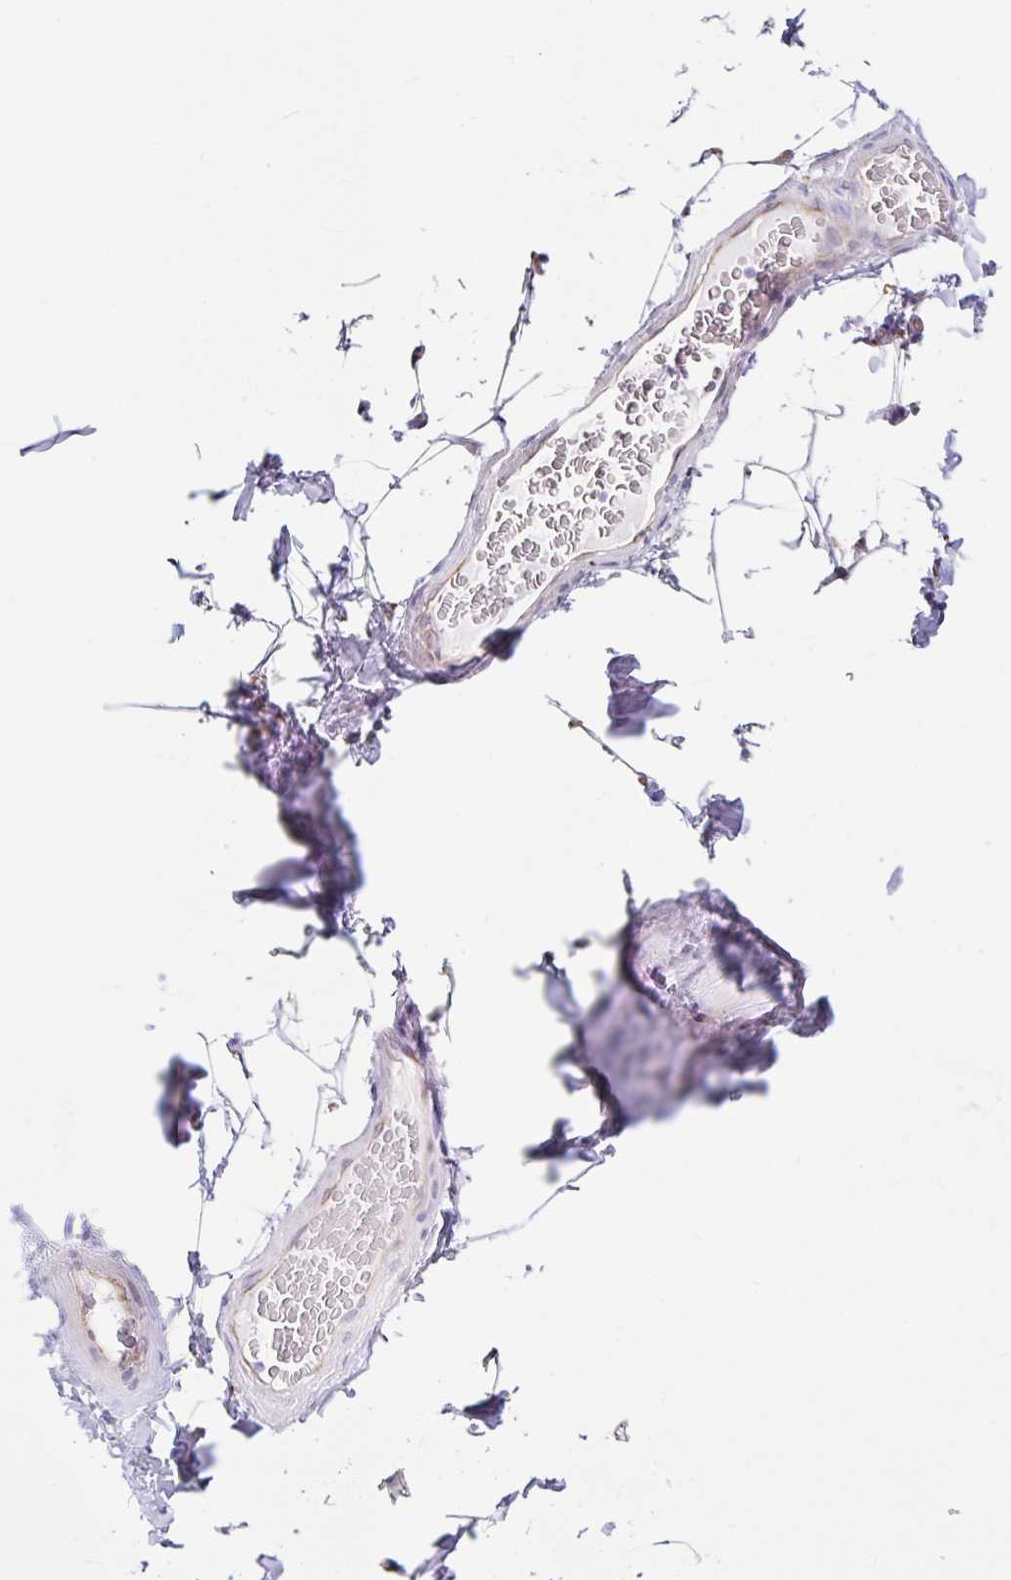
{"staining": {"intensity": "negative", "quantity": "none", "location": "none"}, "tissue": "adipose tissue", "cell_type": "Adipocytes", "image_type": "normal", "snomed": [{"axis": "morphology", "description": "Normal tissue, NOS"}, {"axis": "topography", "description": "Vascular tissue"}, {"axis": "topography", "description": "Peripheral nerve tissue"}], "caption": "Immunohistochemical staining of benign adipose tissue exhibits no significant staining in adipocytes. Nuclei are stained in blue.", "gene": "DKK4", "patient": {"sex": "male", "age": 41}}